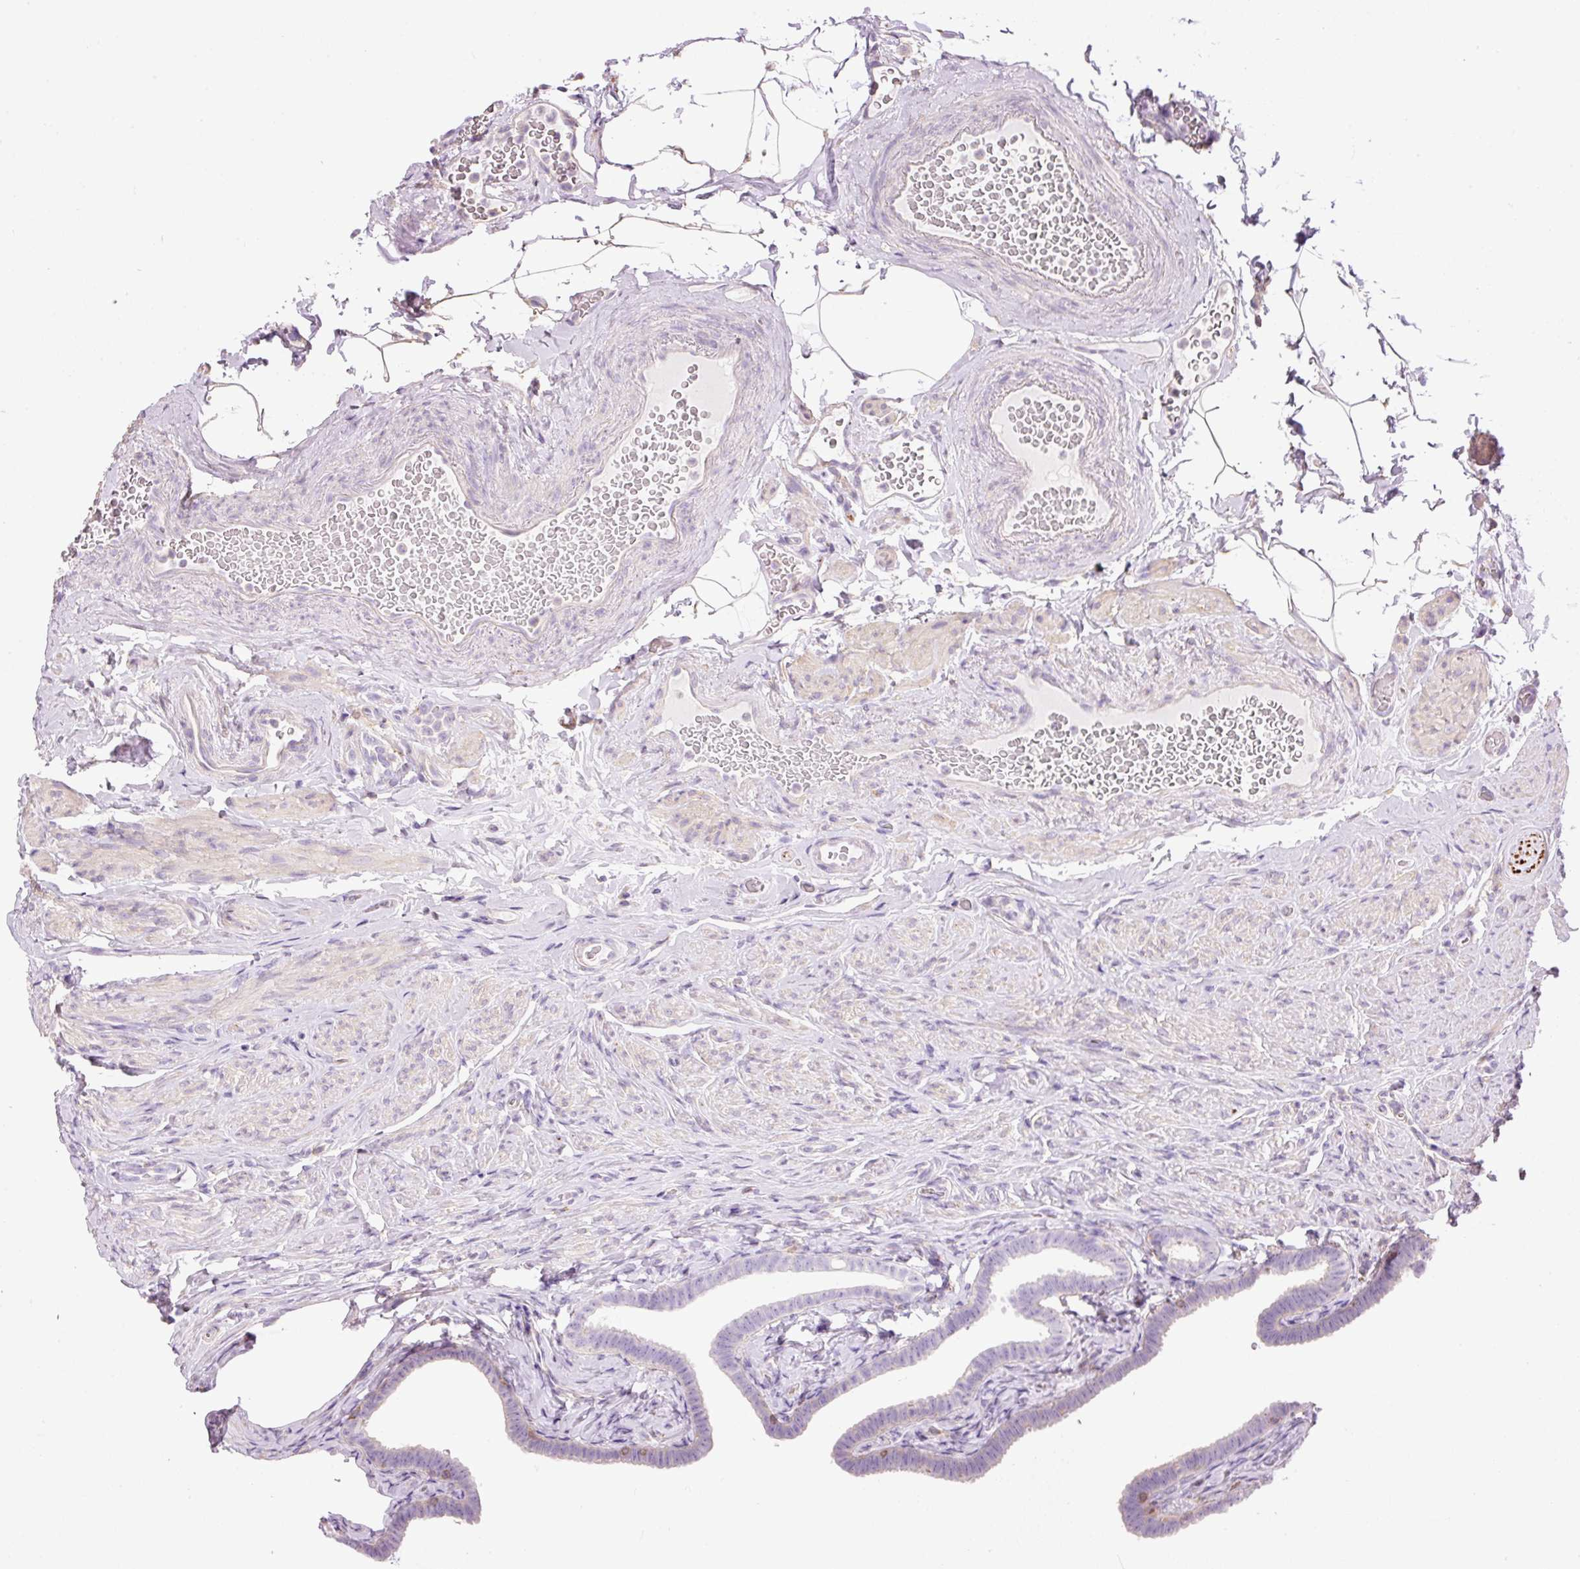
{"staining": {"intensity": "negative", "quantity": "none", "location": "none"}, "tissue": "fallopian tube", "cell_type": "Glandular cells", "image_type": "normal", "snomed": [{"axis": "morphology", "description": "Normal tissue, NOS"}, {"axis": "topography", "description": "Fallopian tube"}], "caption": "Immunohistochemistry (IHC) of benign human fallopian tube demonstrates no positivity in glandular cells.", "gene": "DOK6", "patient": {"sex": "female", "age": 69}}